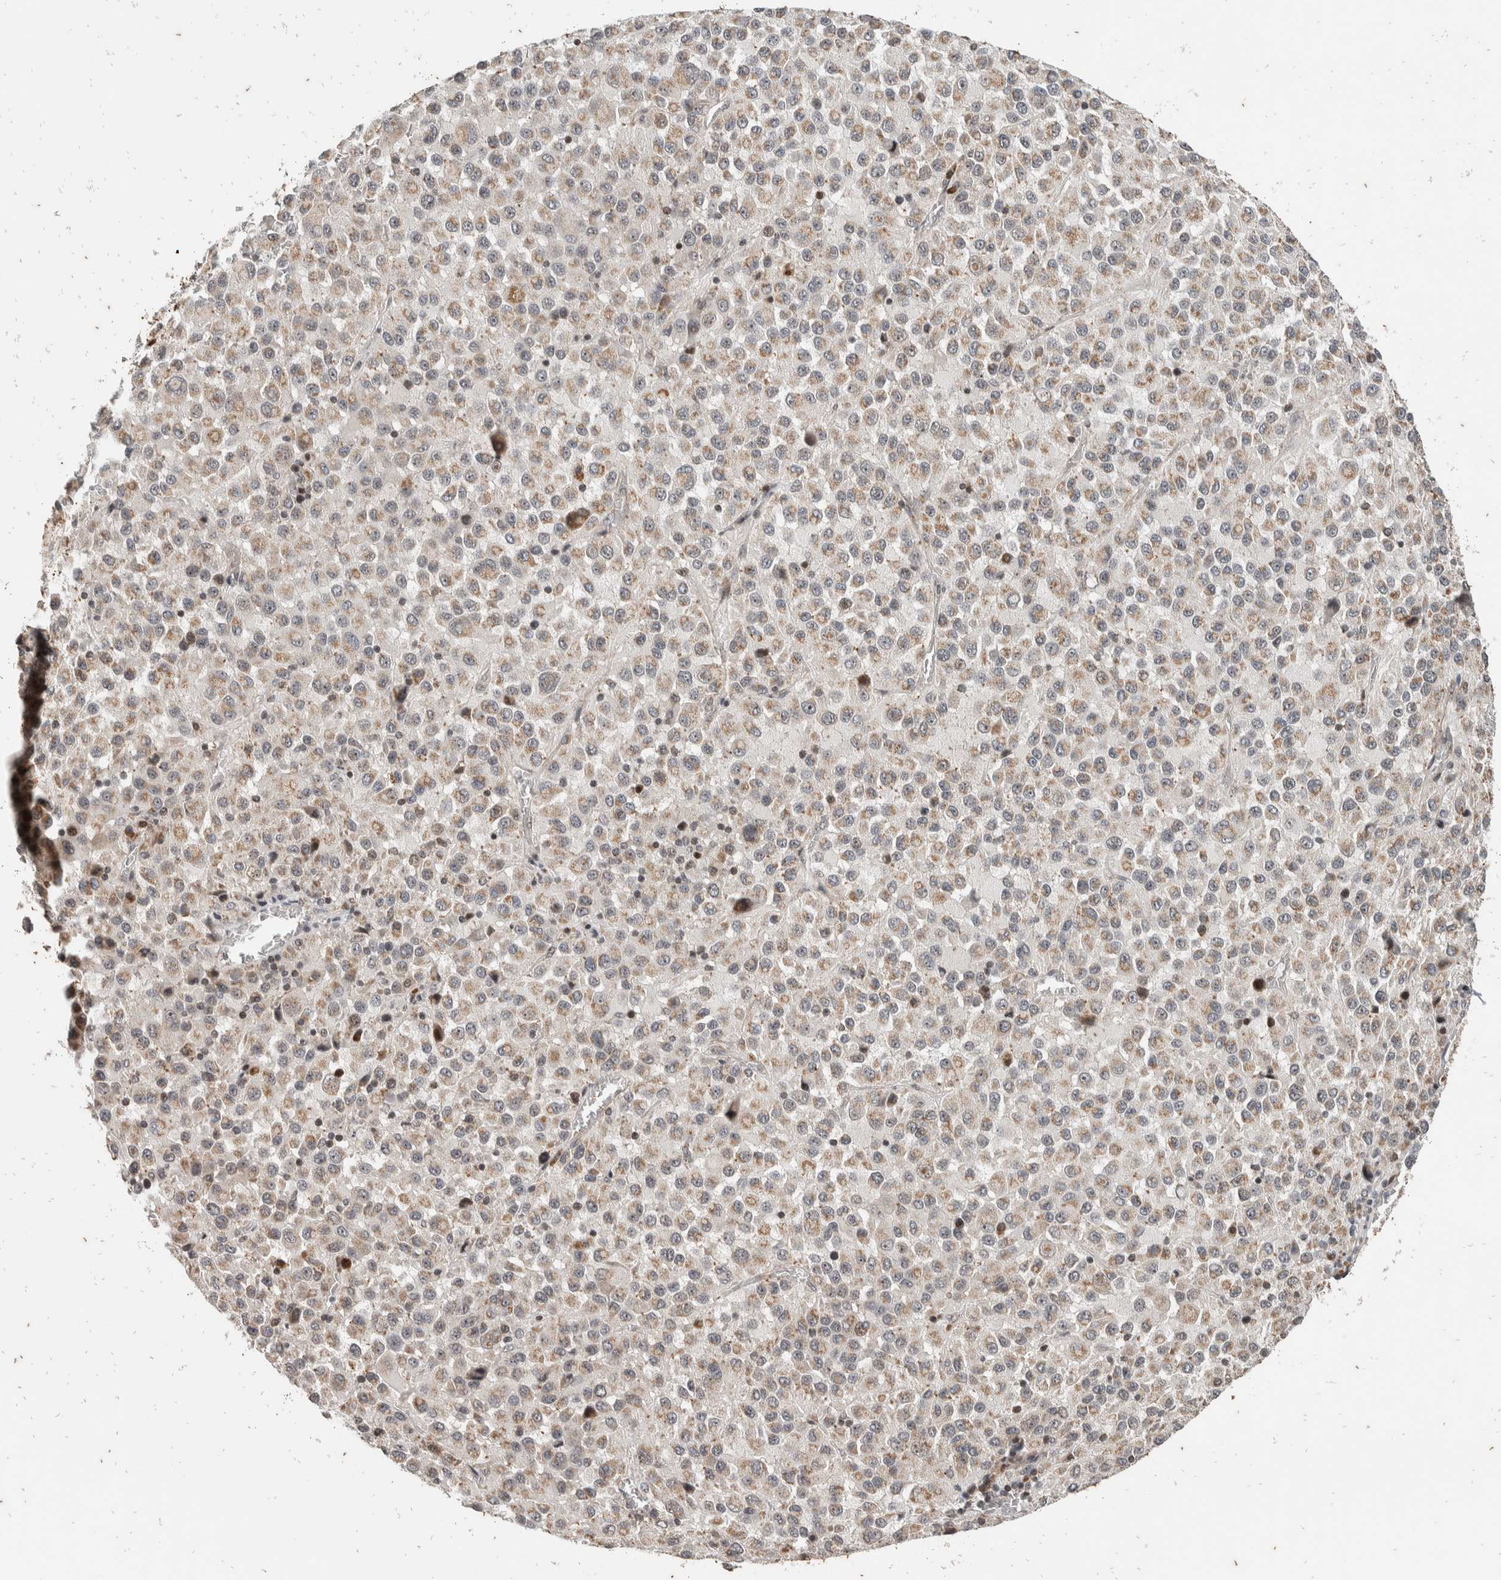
{"staining": {"intensity": "weak", "quantity": "25%-75%", "location": "cytoplasmic/membranous,nuclear"}, "tissue": "melanoma", "cell_type": "Tumor cells", "image_type": "cancer", "snomed": [{"axis": "morphology", "description": "Malignant melanoma, Metastatic site"}, {"axis": "topography", "description": "Lung"}], "caption": "Malignant melanoma (metastatic site) tissue exhibits weak cytoplasmic/membranous and nuclear positivity in approximately 25%-75% of tumor cells, visualized by immunohistochemistry.", "gene": "ATXN7L1", "patient": {"sex": "male", "age": 64}}